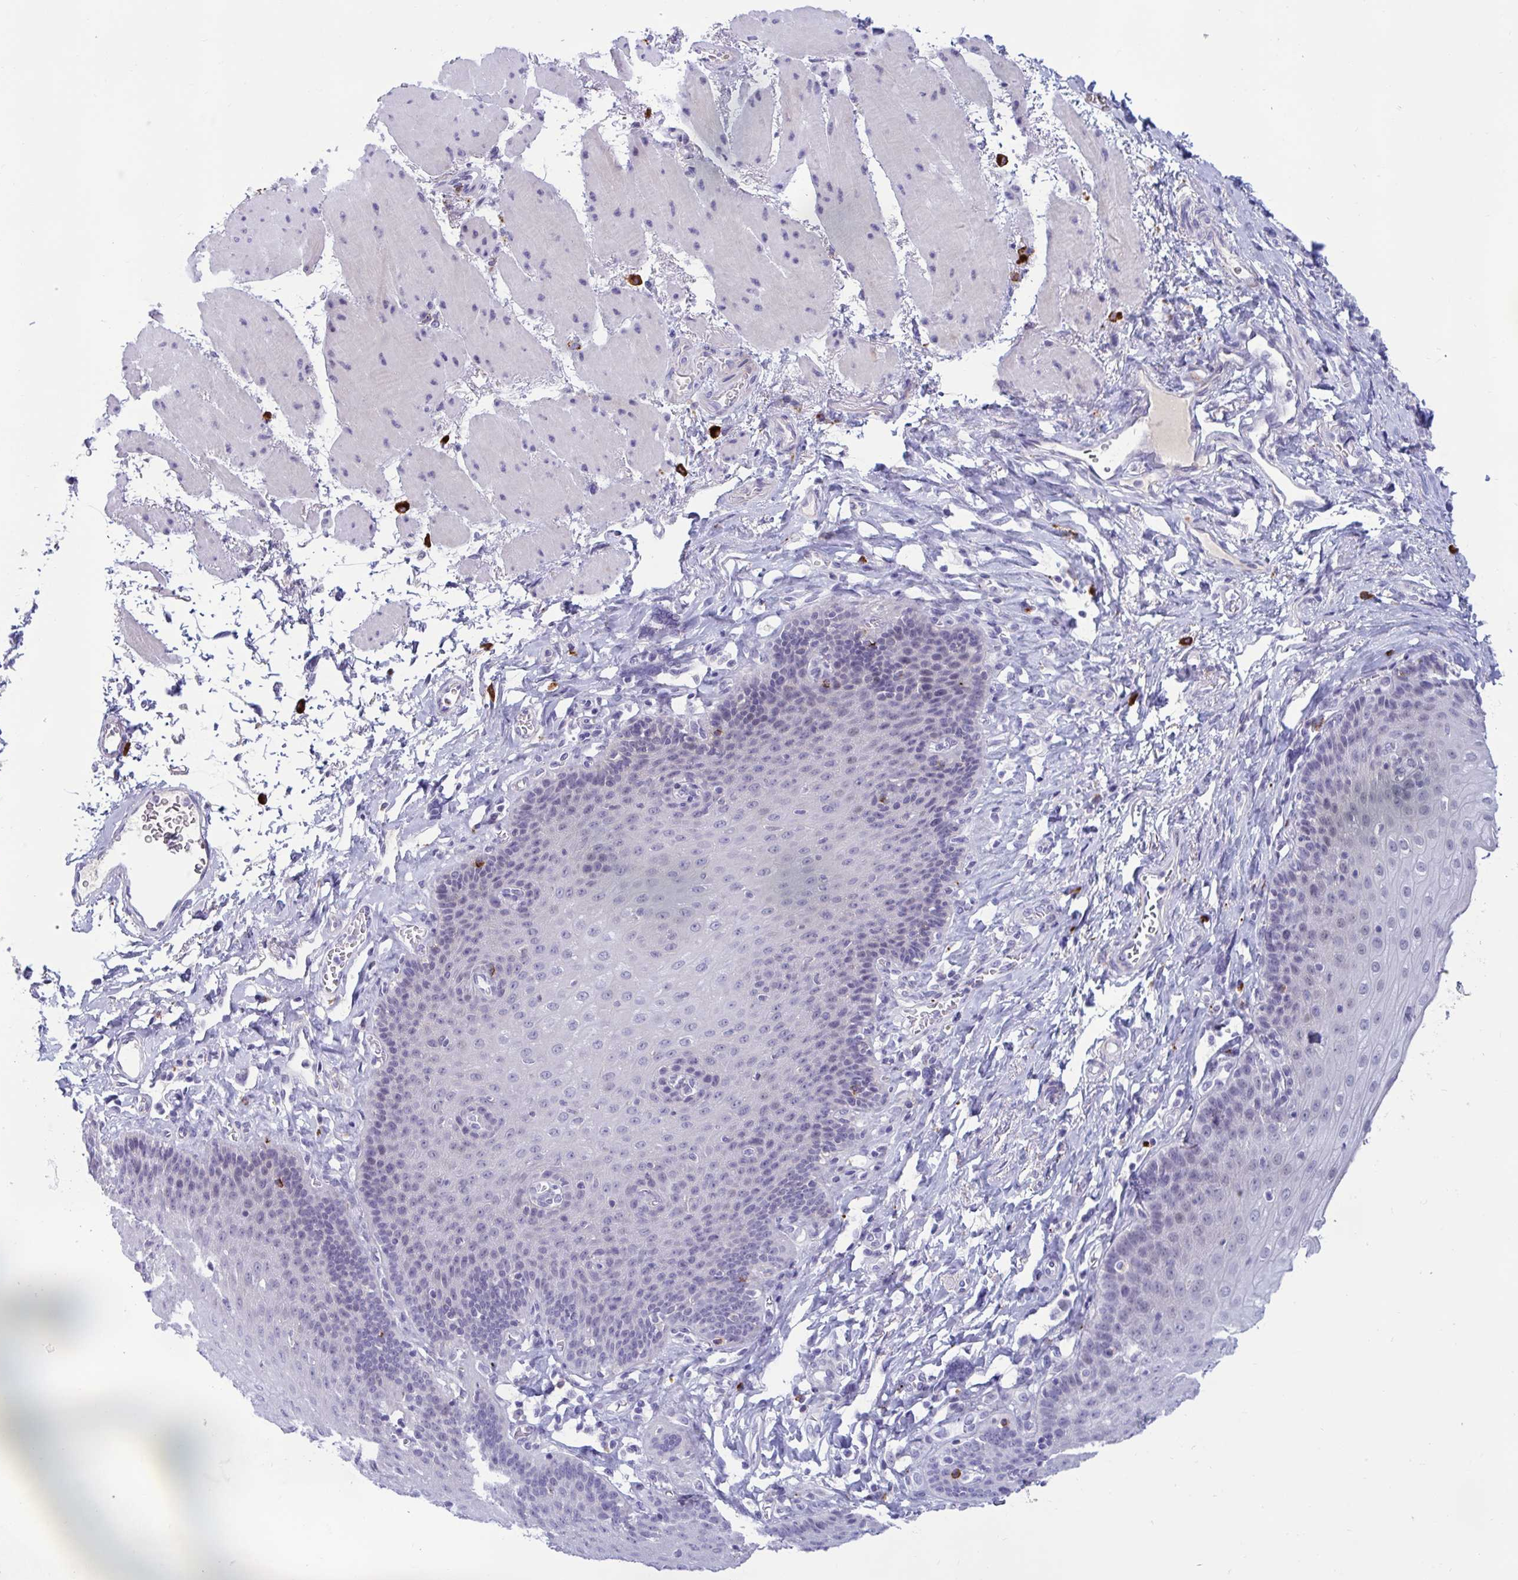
{"staining": {"intensity": "negative", "quantity": "none", "location": "none"}, "tissue": "esophagus", "cell_type": "Squamous epithelial cells", "image_type": "normal", "snomed": [{"axis": "morphology", "description": "Normal tissue, NOS"}, {"axis": "topography", "description": "Esophagus"}], "caption": "Immunohistochemistry (IHC) micrograph of benign esophagus: esophagus stained with DAB (3,3'-diaminobenzidine) reveals no significant protein positivity in squamous epithelial cells.", "gene": "FAM219B", "patient": {"sex": "female", "age": 81}}